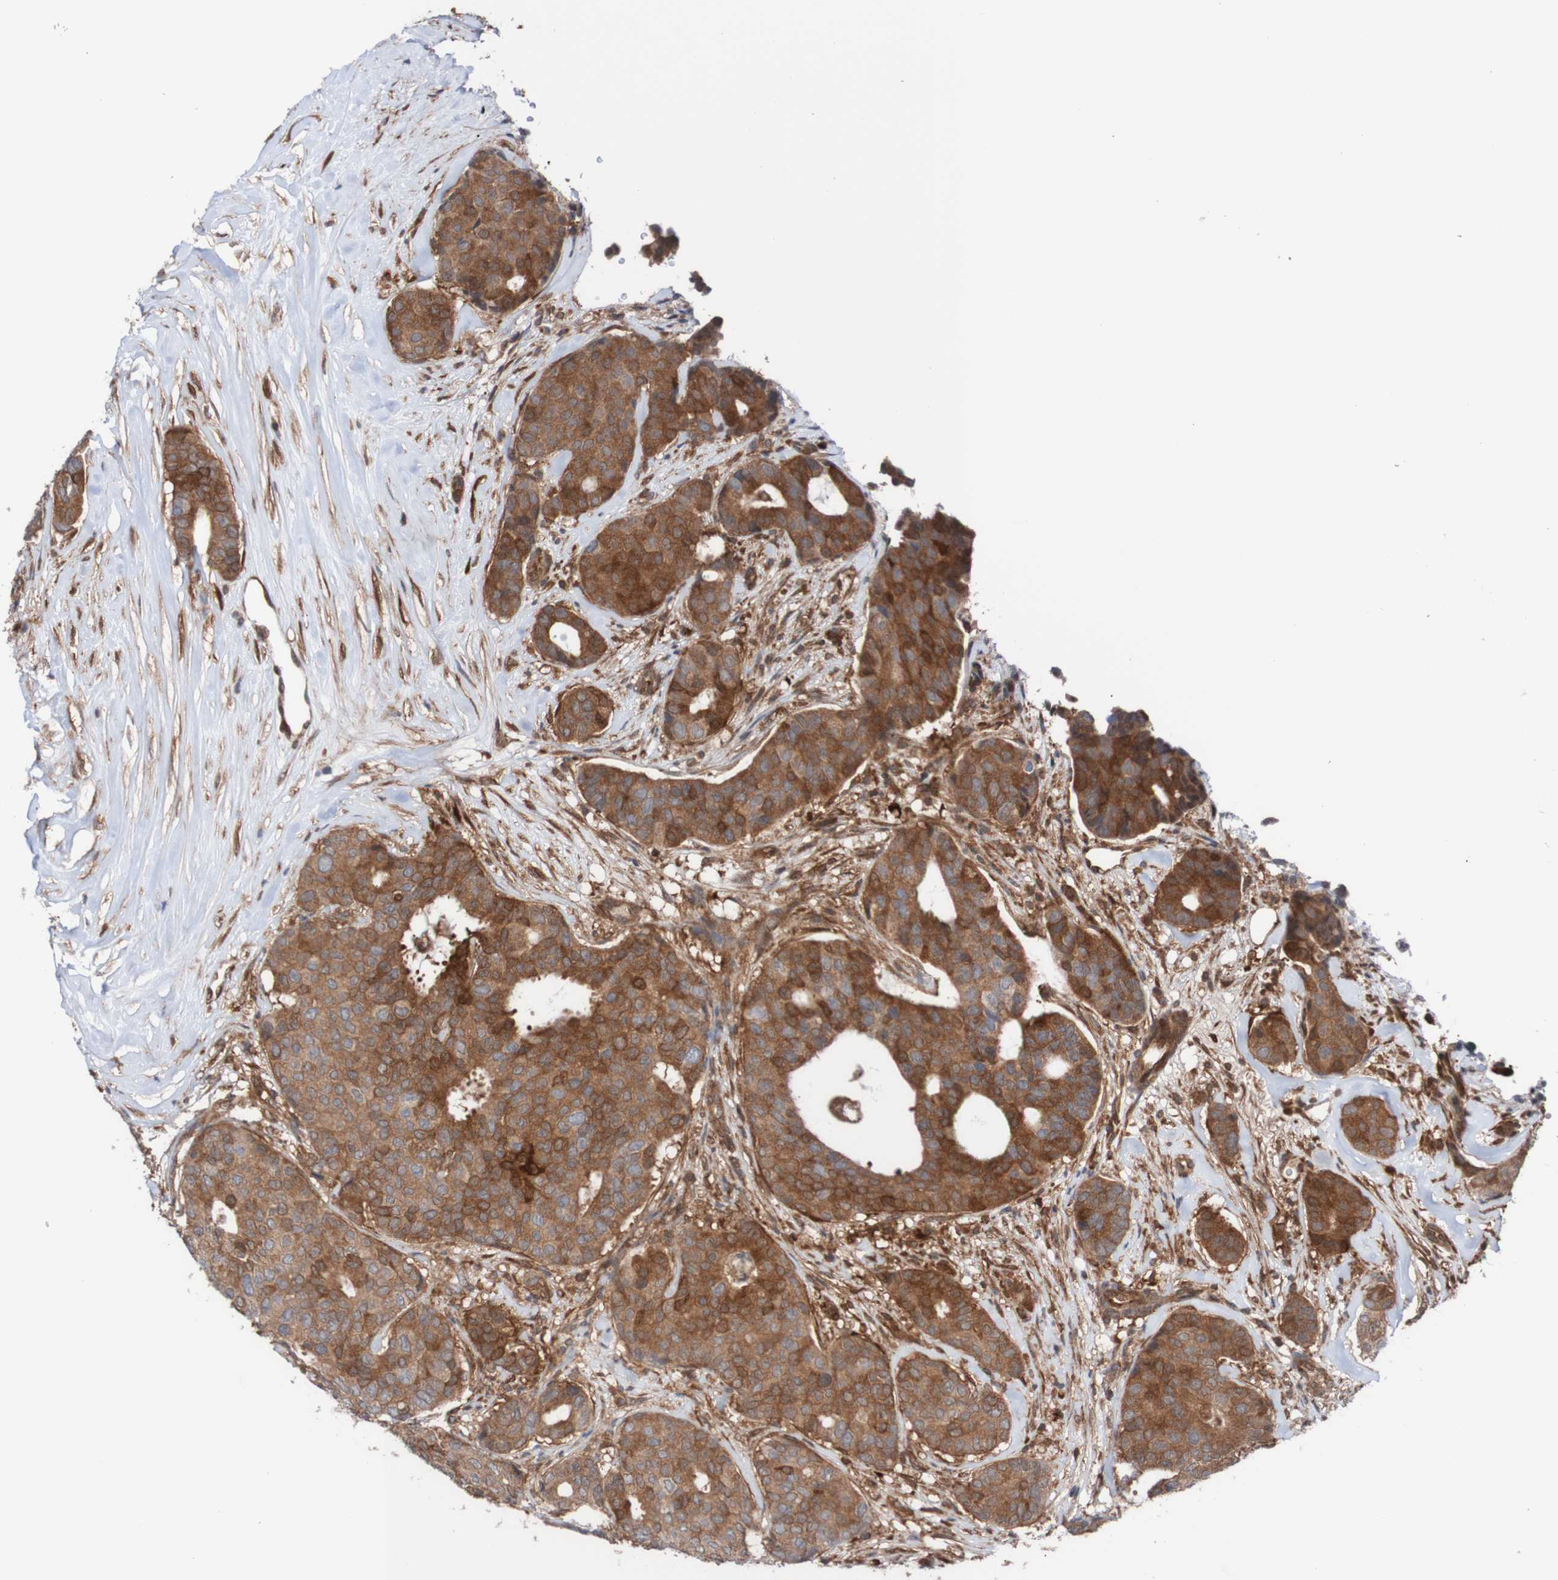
{"staining": {"intensity": "moderate", "quantity": ">75%", "location": "cytoplasmic/membranous"}, "tissue": "breast cancer", "cell_type": "Tumor cells", "image_type": "cancer", "snomed": [{"axis": "morphology", "description": "Duct carcinoma"}, {"axis": "topography", "description": "Breast"}], "caption": "An image of human breast cancer stained for a protein displays moderate cytoplasmic/membranous brown staining in tumor cells.", "gene": "RIGI", "patient": {"sex": "female", "age": 75}}